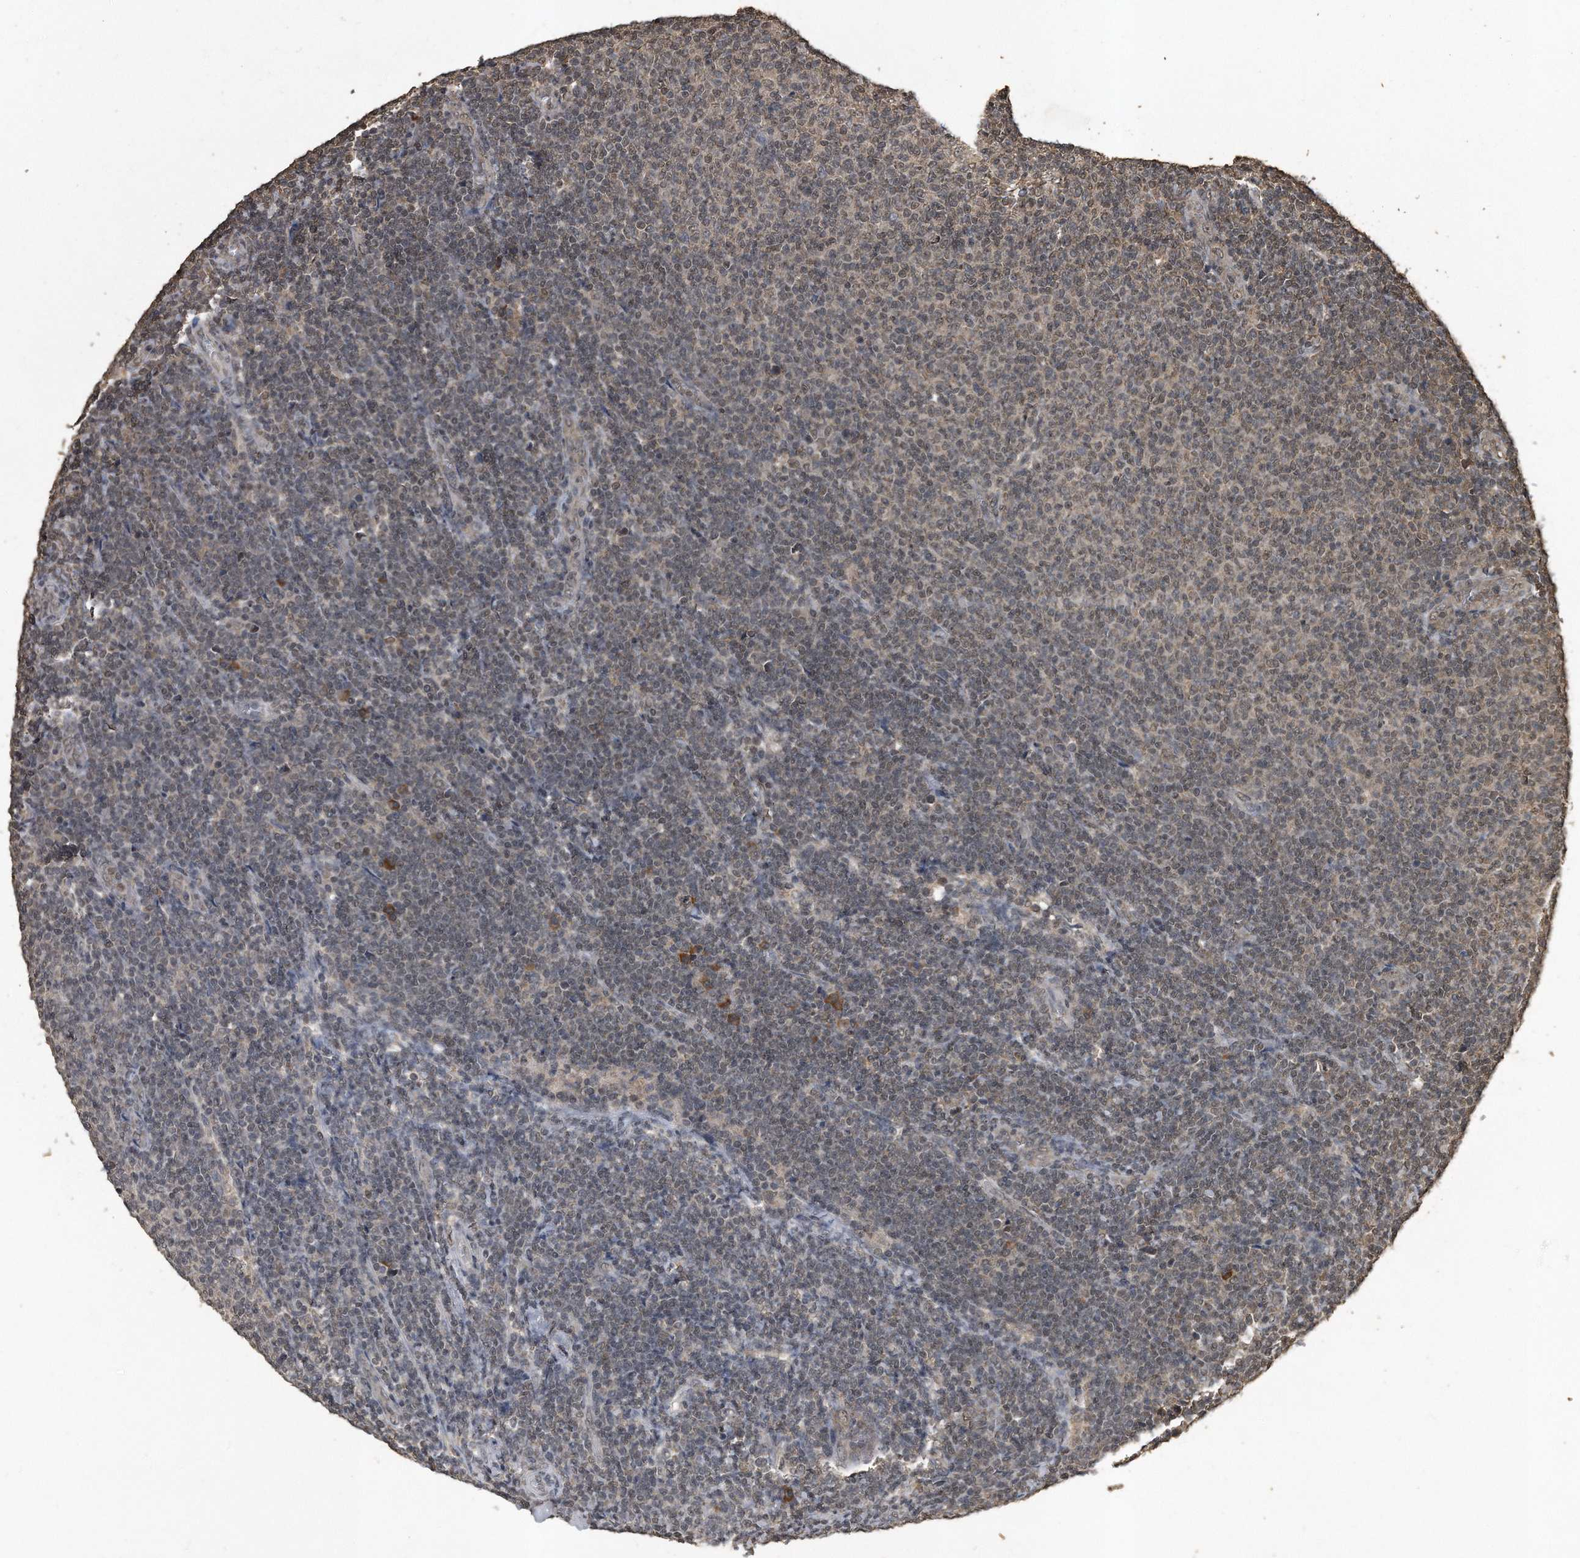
{"staining": {"intensity": "negative", "quantity": "none", "location": "none"}, "tissue": "lymphoma", "cell_type": "Tumor cells", "image_type": "cancer", "snomed": [{"axis": "morphology", "description": "Malignant lymphoma, non-Hodgkin's type, Low grade"}, {"axis": "topography", "description": "Lymph node"}], "caption": "The immunohistochemistry (IHC) histopathology image has no significant staining in tumor cells of low-grade malignant lymphoma, non-Hodgkin's type tissue.", "gene": "CRYZL1", "patient": {"sex": "male", "age": 66}}